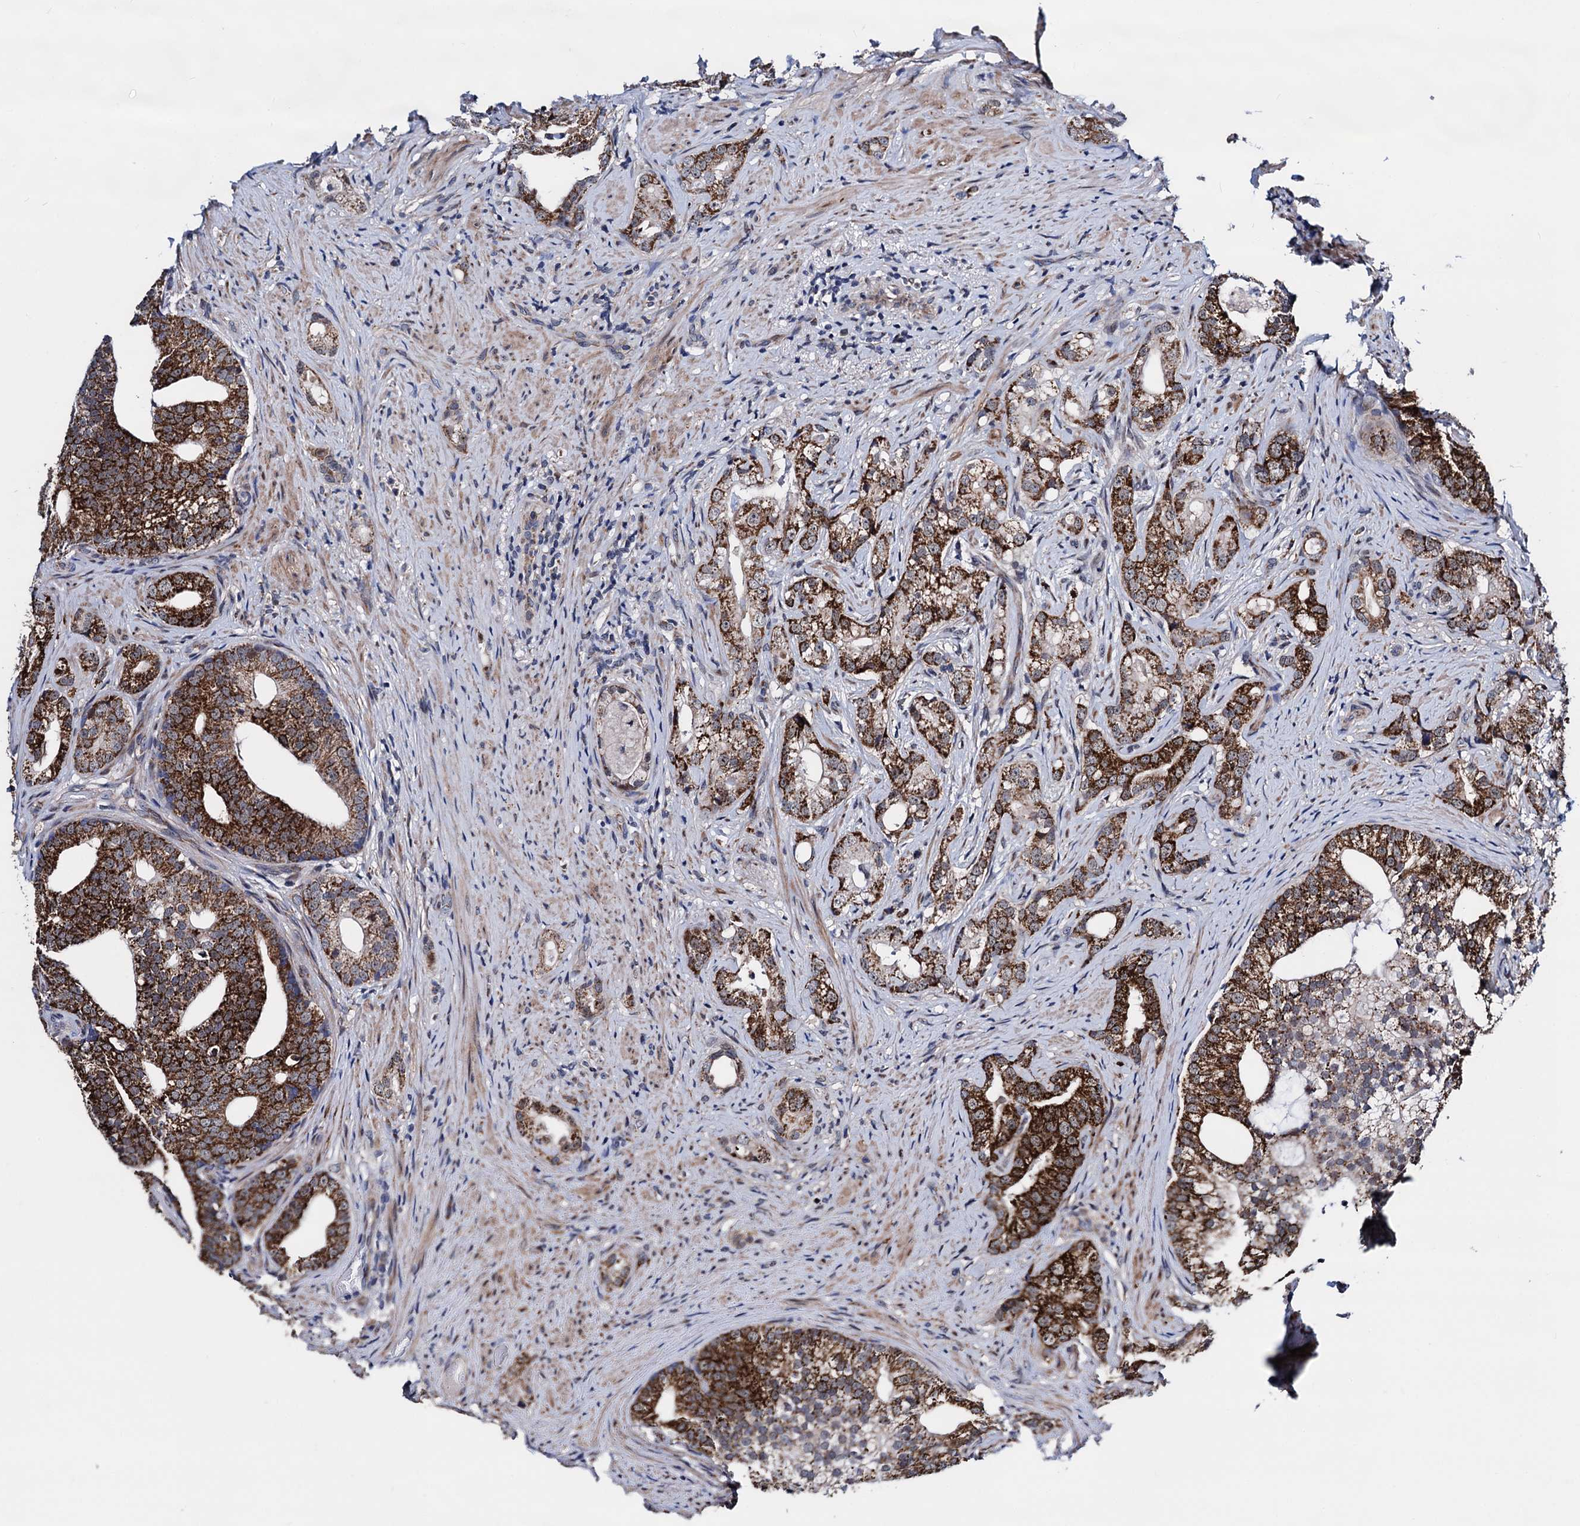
{"staining": {"intensity": "strong", "quantity": ">75%", "location": "cytoplasmic/membranous"}, "tissue": "prostate cancer", "cell_type": "Tumor cells", "image_type": "cancer", "snomed": [{"axis": "morphology", "description": "Adenocarcinoma, Low grade"}, {"axis": "topography", "description": "Prostate"}], "caption": "Prostate adenocarcinoma (low-grade) tissue demonstrates strong cytoplasmic/membranous positivity in approximately >75% of tumor cells", "gene": "COA4", "patient": {"sex": "male", "age": 71}}